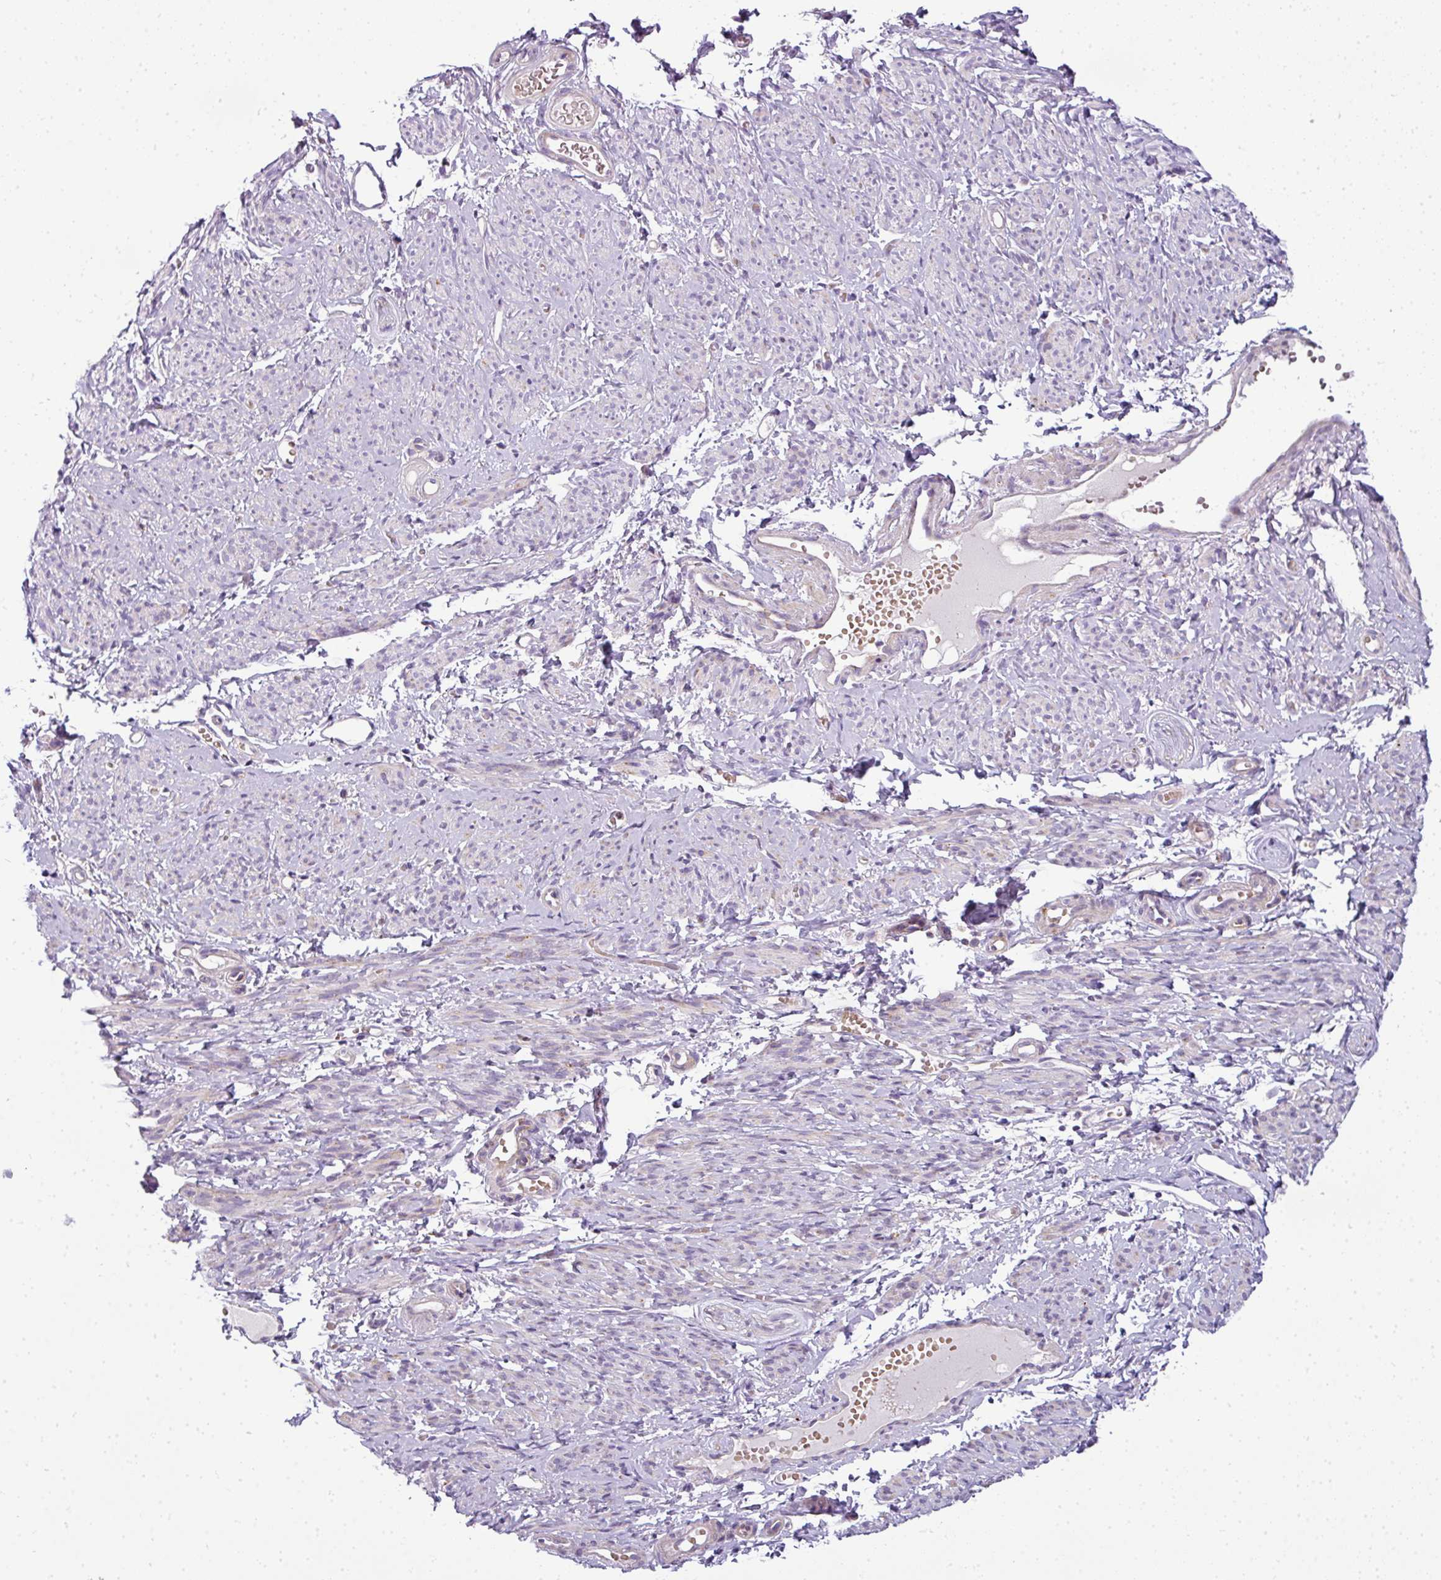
{"staining": {"intensity": "negative", "quantity": "none", "location": "none"}, "tissue": "smooth muscle", "cell_type": "Smooth muscle cells", "image_type": "normal", "snomed": [{"axis": "morphology", "description": "Normal tissue, NOS"}, {"axis": "topography", "description": "Smooth muscle"}], "caption": "This micrograph is of benign smooth muscle stained with IHC to label a protein in brown with the nuclei are counter-stained blue. There is no positivity in smooth muscle cells.", "gene": "ANKRD18A", "patient": {"sex": "female", "age": 65}}